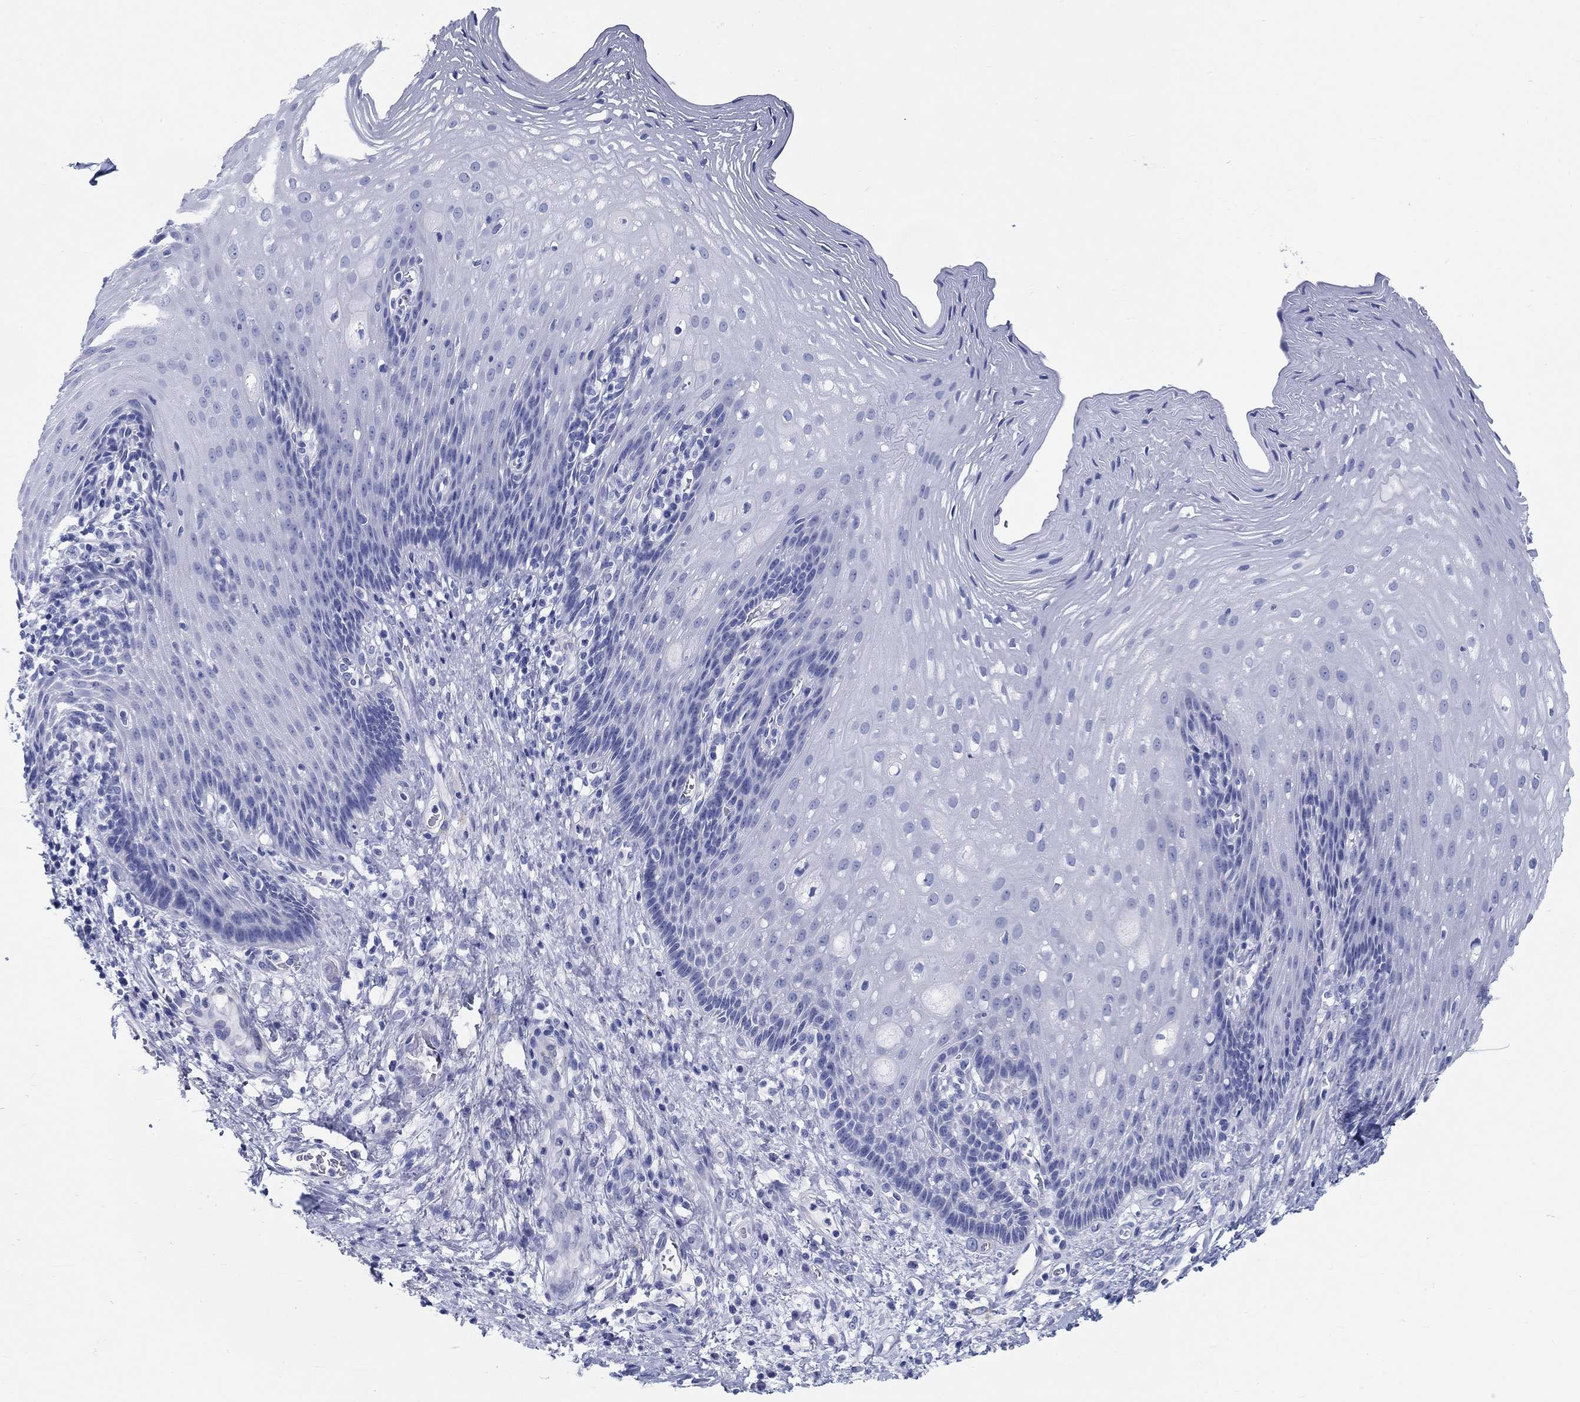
{"staining": {"intensity": "negative", "quantity": "none", "location": "none"}, "tissue": "esophagus", "cell_type": "Squamous epithelial cells", "image_type": "normal", "snomed": [{"axis": "morphology", "description": "Normal tissue, NOS"}, {"axis": "topography", "description": "Esophagus"}], "caption": "Immunohistochemistry photomicrograph of unremarkable esophagus: esophagus stained with DAB (3,3'-diaminobenzidine) shows no significant protein staining in squamous epithelial cells. (DAB immunohistochemistry, high magnification).", "gene": "RD3L", "patient": {"sex": "male", "age": 76}}